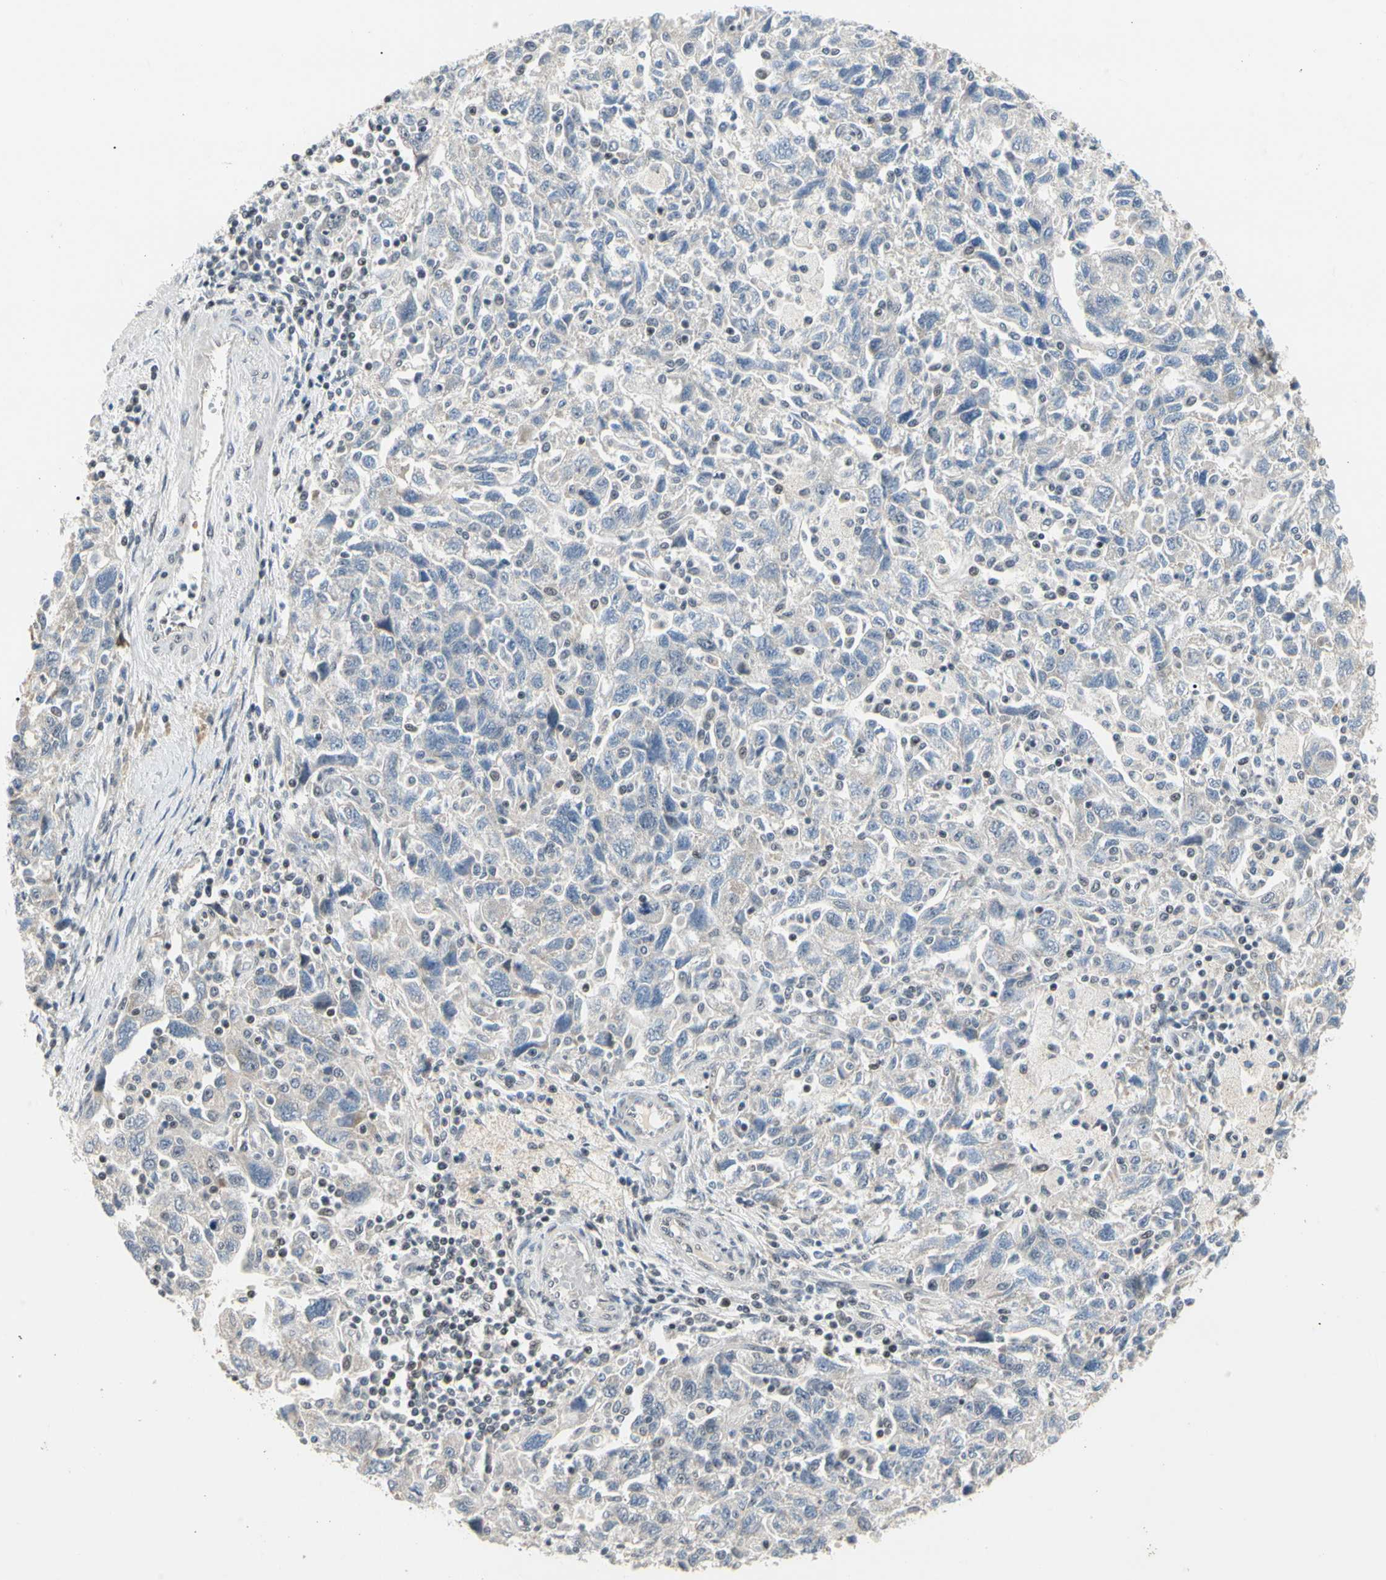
{"staining": {"intensity": "weak", "quantity": "25%-75%", "location": "cytoplasmic/membranous"}, "tissue": "ovarian cancer", "cell_type": "Tumor cells", "image_type": "cancer", "snomed": [{"axis": "morphology", "description": "Carcinoma, NOS"}, {"axis": "morphology", "description": "Cystadenocarcinoma, serous, NOS"}, {"axis": "topography", "description": "Ovary"}], "caption": "An image of human ovarian cancer stained for a protein shows weak cytoplasmic/membranous brown staining in tumor cells. The protein is shown in brown color, while the nuclei are stained blue.", "gene": "GREM1", "patient": {"sex": "female", "age": 69}}